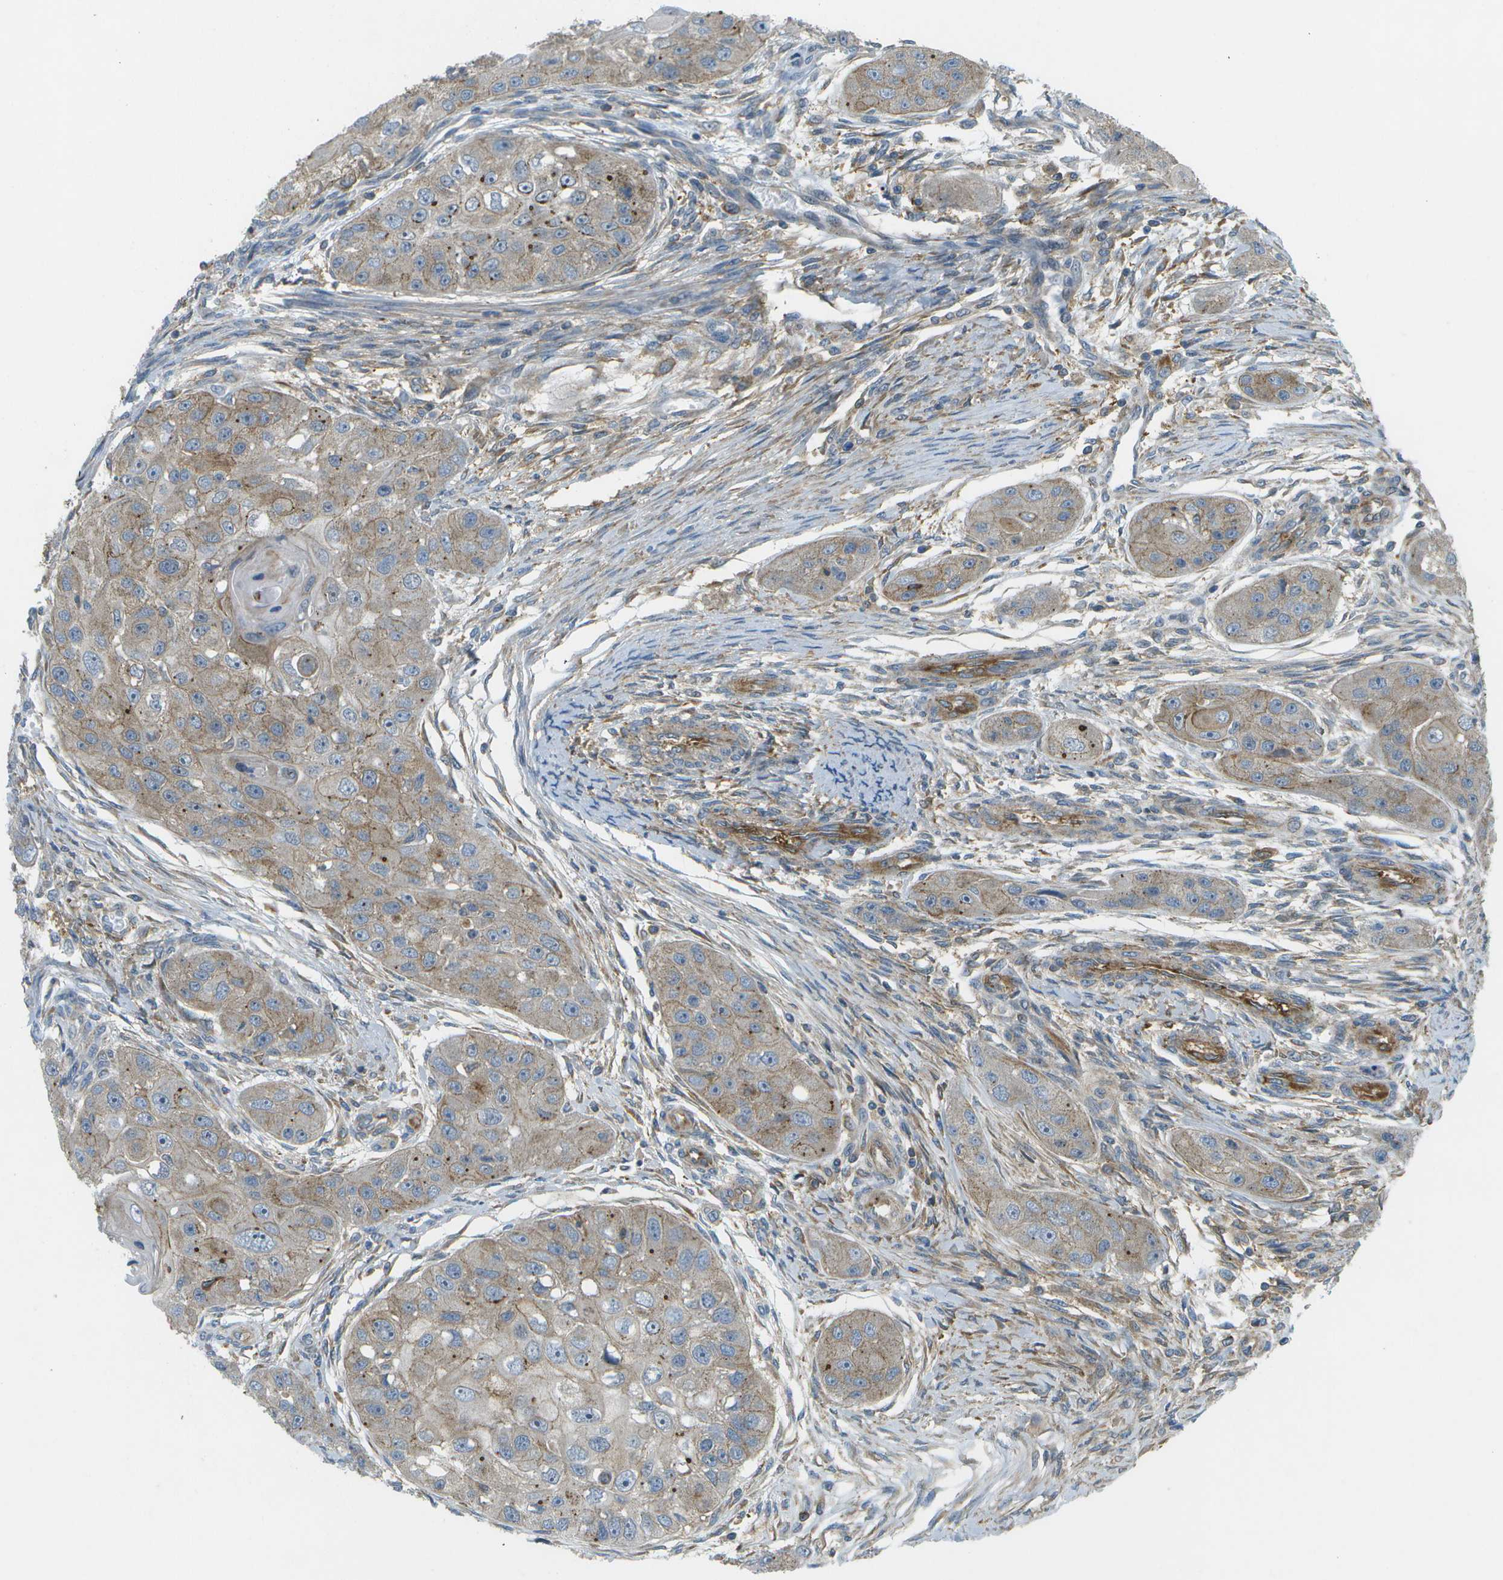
{"staining": {"intensity": "weak", "quantity": ">75%", "location": "cytoplasmic/membranous"}, "tissue": "head and neck cancer", "cell_type": "Tumor cells", "image_type": "cancer", "snomed": [{"axis": "morphology", "description": "Normal tissue, NOS"}, {"axis": "morphology", "description": "Squamous cell carcinoma, NOS"}, {"axis": "topography", "description": "Skeletal muscle"}, {"axis": "topography", "description": "Head-Neck"}], "caption": "Immunohistochemical staining of head and neck cancer shows low levels of weak cytoplasmic/membranous positivity in about >75% of tumor cells. The staining was performed using DAB, with brown indicating positive protein expression. Nuclei are stained blue with hematoxylin.", "gene": "WNK2", "patient": {"sex": "male", "age": 51}}